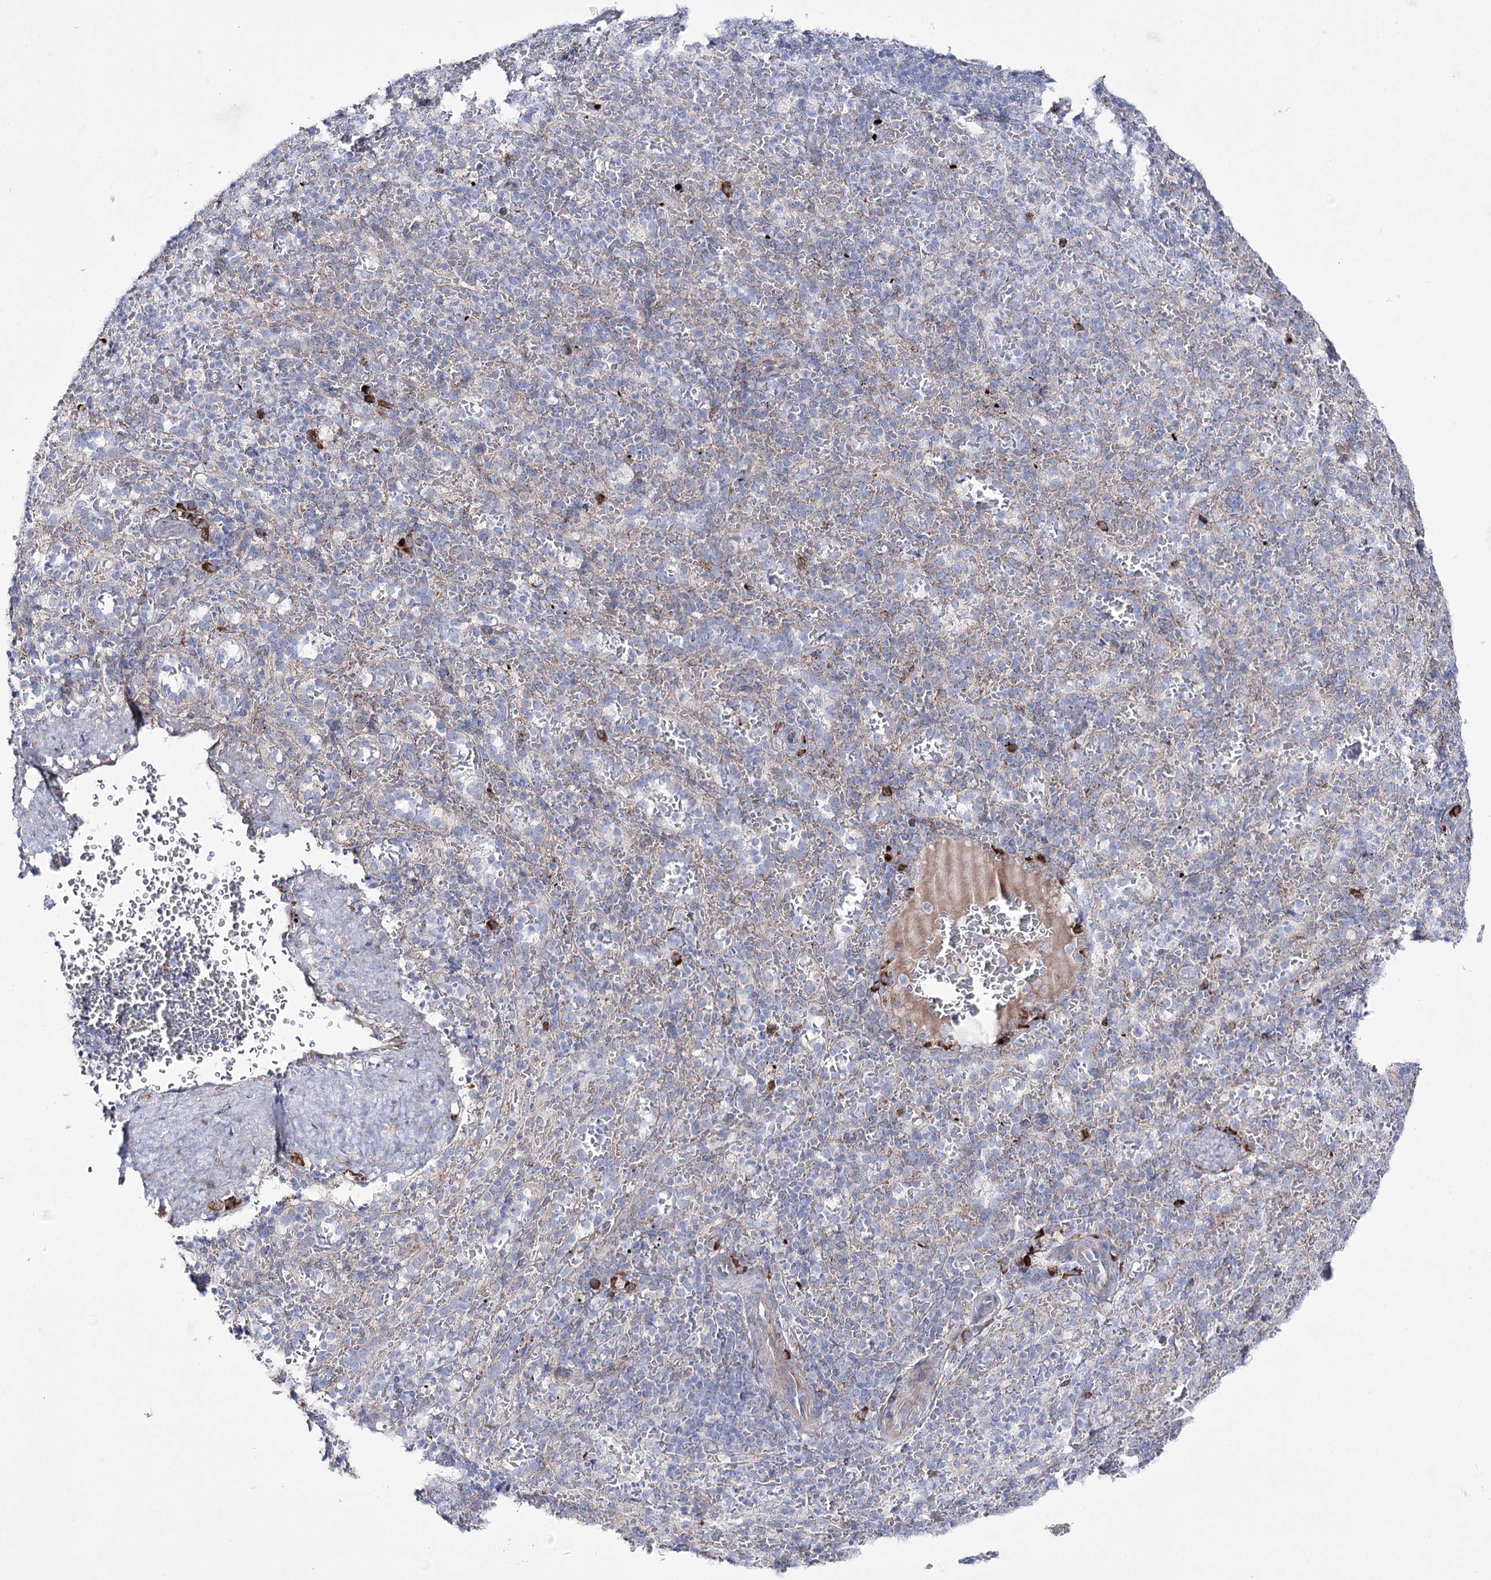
{"staining": {"intensity": "strong", "quantity": "<25%", "location": "cytoplasmic/membranous"}, "tissue": "spleen", "cell_type": "Cells in red pulp", "image_type": "normal", "snomed": [{"axis": "morphology", "description": "Normal tissue, NOS"}, {"axis": "topography", "description": "Spleen"}], "caption": "Protein expression analysis of normal spleen shows strong cytoplasmic/membranous expression in approximately <25% of cells in red pulp. The staining is performed using DAB brown chromogen to label protein expression. The nuclei are counter-stained blue using hematoxylin.", "gene": "METTL5", "patient": {"sex": "female", "age": 21}}